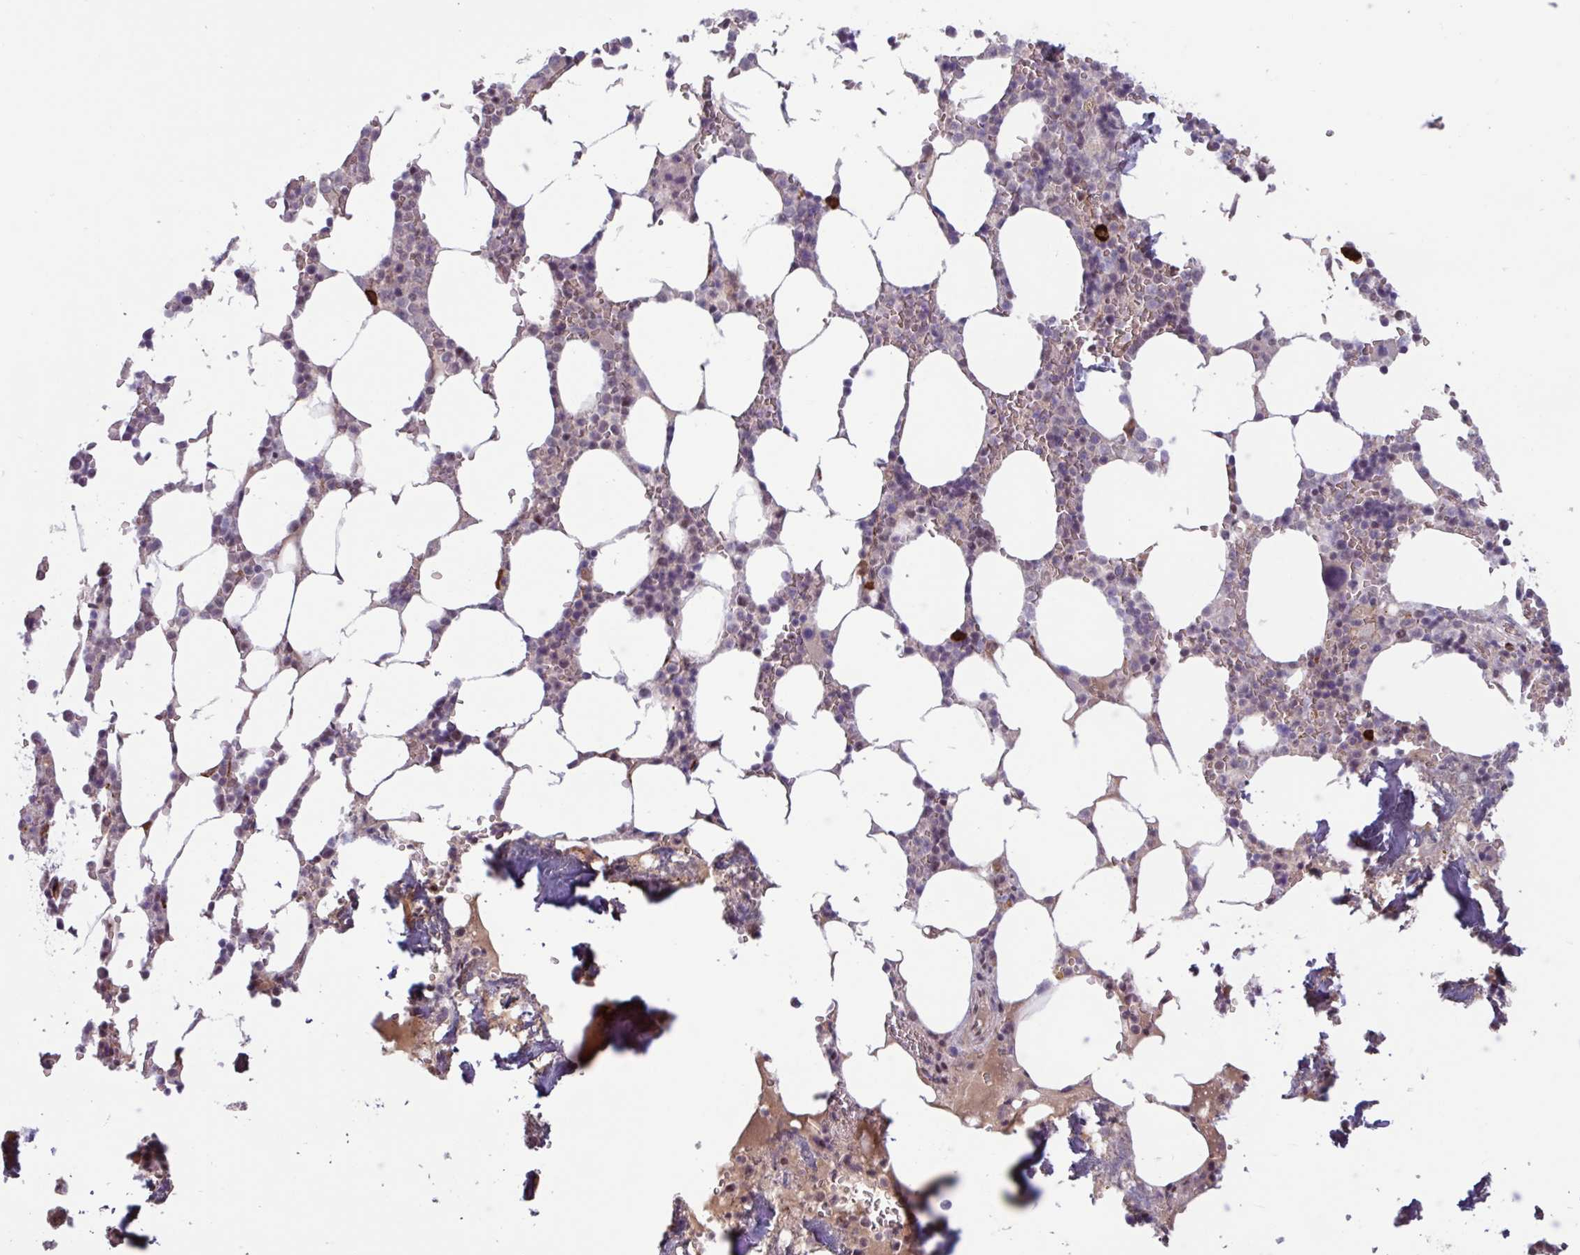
{"staining": {"intensity": "strong", "quantity": "<25%", "location": "cytoplasmic/membranous,nuclear"}, "tissue": "bone marrow", "cell_type": "Hematopoietic cells", "image_type": "normal", "snomed": [{"axis": "morphology", "description": "Normal tissue, NOS"}, {"axis": "topography", "description": "Bone marrow"}], "caption": "Immunohistochemical staining of unremarkable bone marrow displays <25% levels of strong cytoplasmic/membranous,nuclear protein staining in approximately <25% of hematopoietic cells. Immunohistochemistry stains the protein in brown and the nuclei are stained blue.", "gene": "ZNF575", "patient": {"sex": "male", "age": 64}}